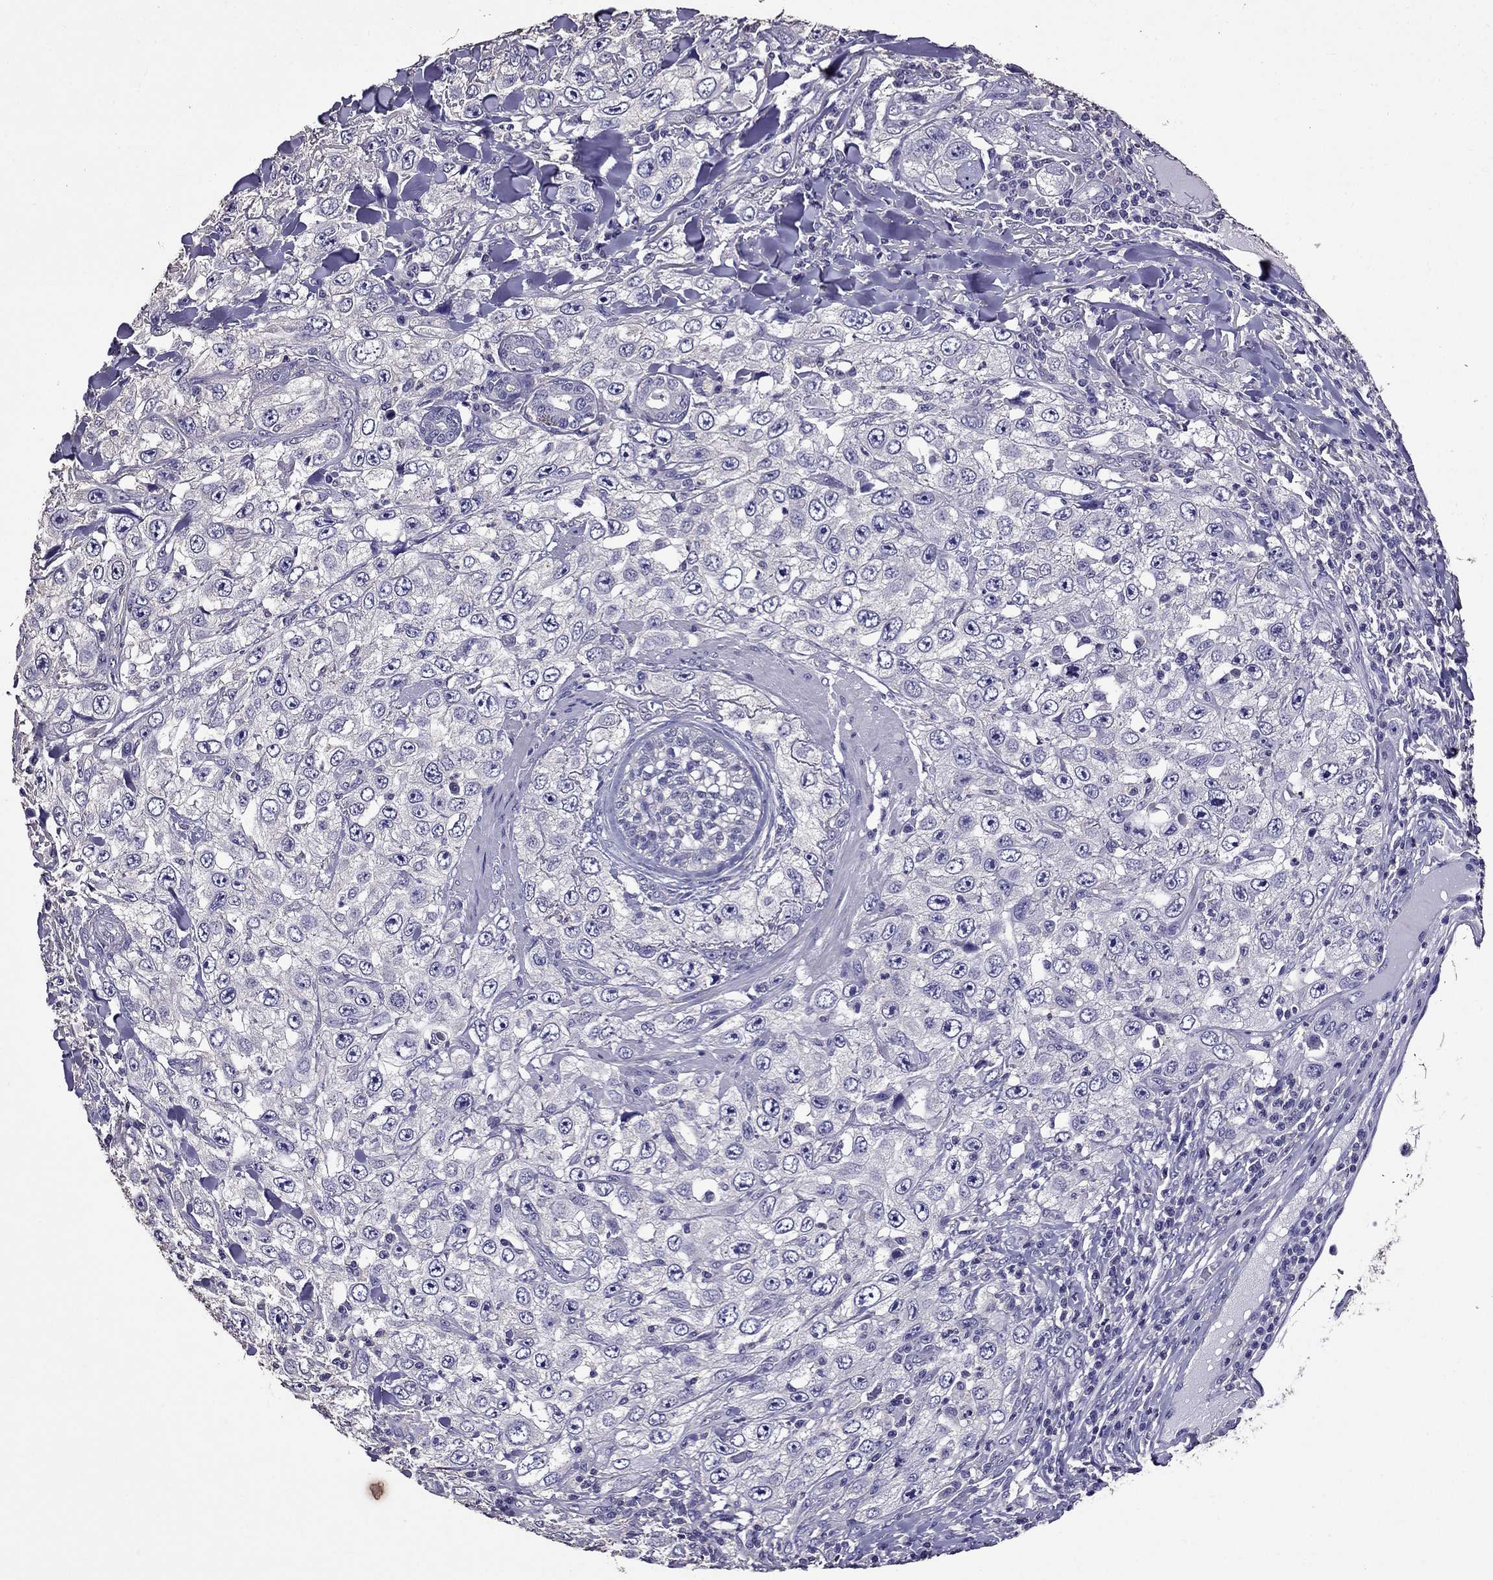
{"staining": {"intensity": "negative", "quantity": "none", "location": "none"}, "tissue": "skin cancer", "cell_type": "Tumor cells", "image_type": "cancer", "snomed": [{"axis": "morphology", "description": "Squamous cell carcinoma, NOS"}, {"axis": "topography", "description": "Skin"}], "caption": "Skin cancer (squamous cell carcinoma) was stained to show a protein in brown. There is no significant expression in tumor cells.", "gene": "NKX3-1", "patient": {"sex": "male", "age": 82}}